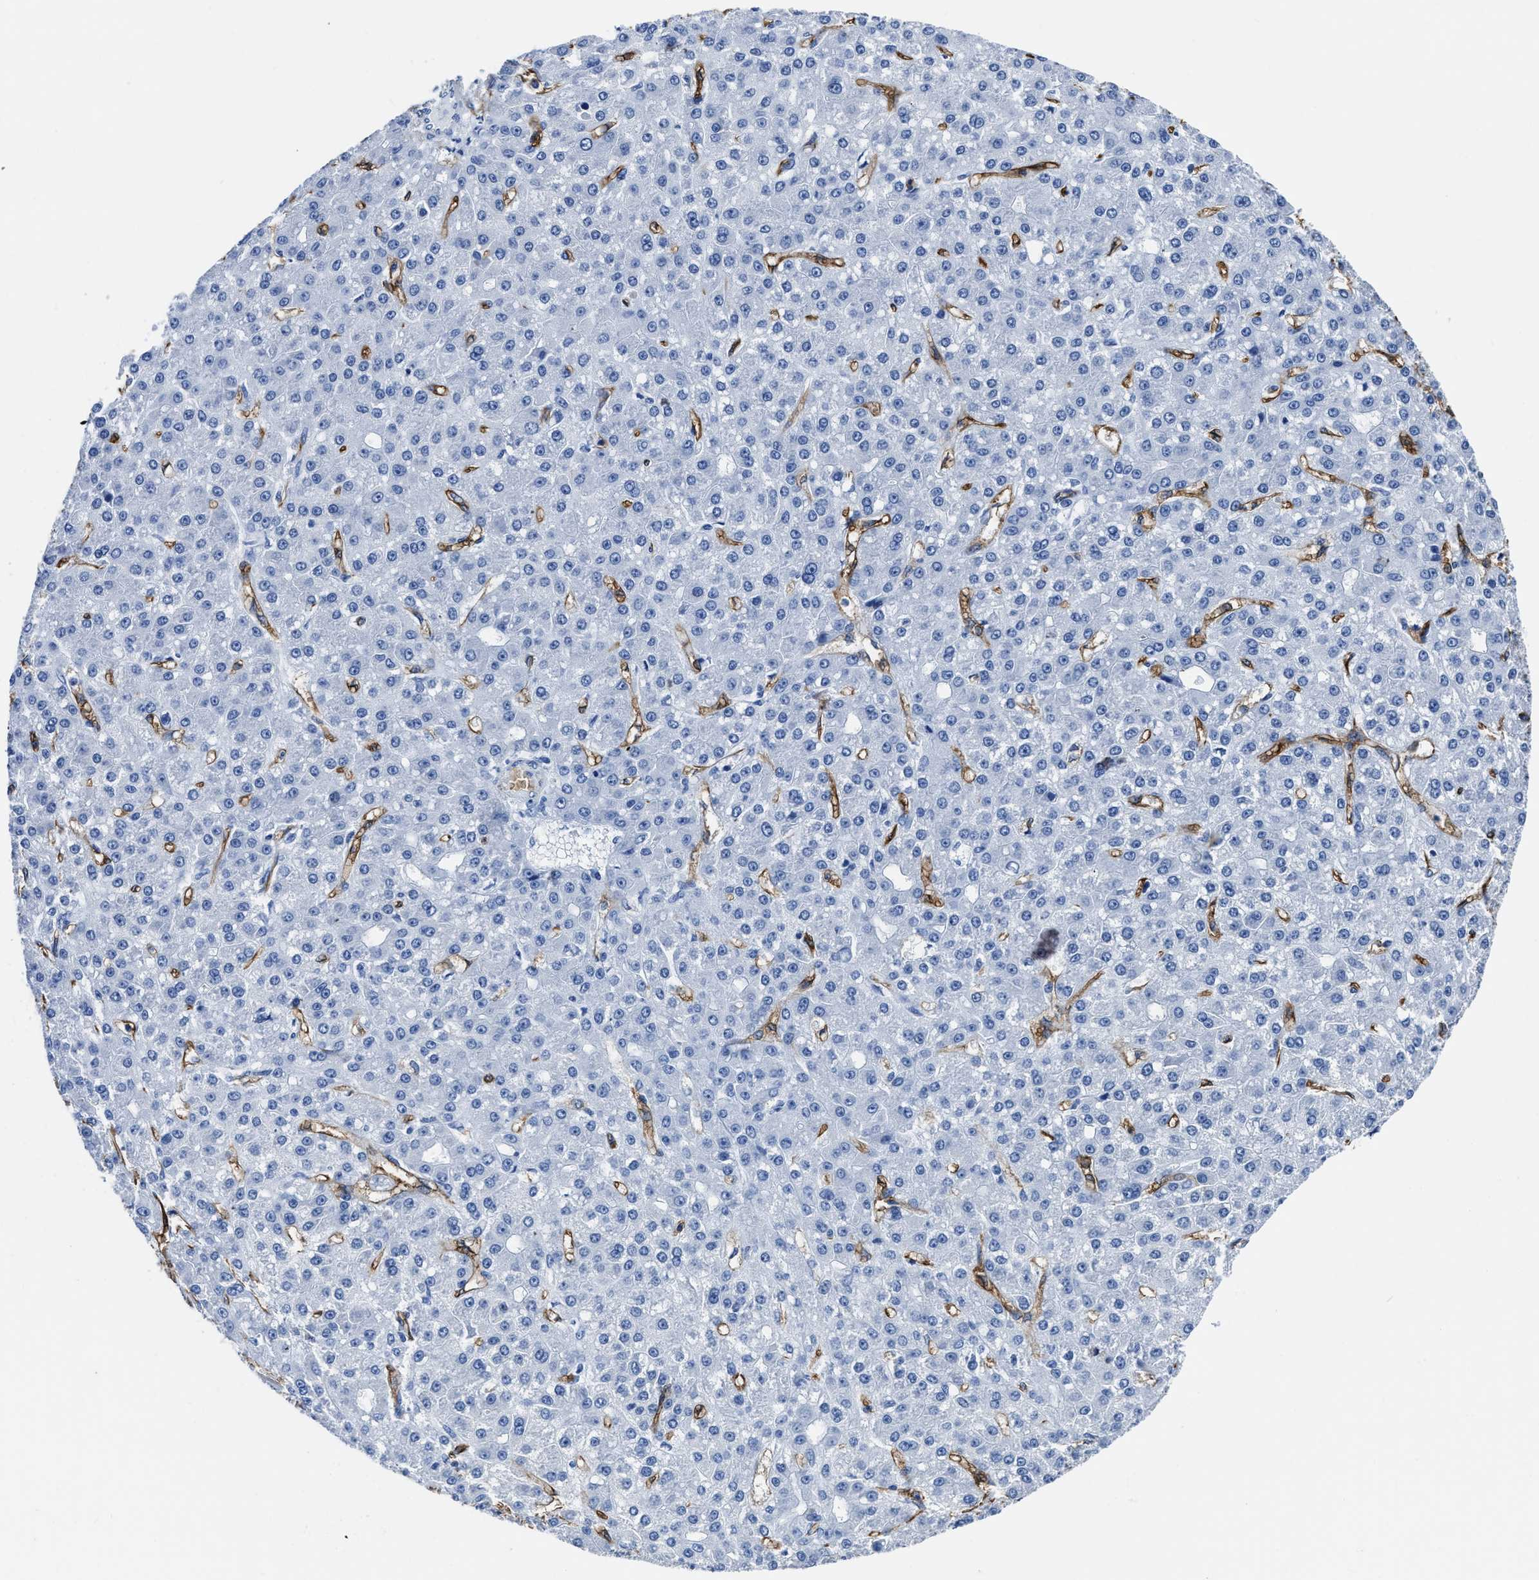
{"staining": {"intensity": "negative", "quantity": "none", "location": "none"}, "tissue": "liver cancer", "cell_type": "Tumor cells", "image_type": "cancer", "snomed": [{"axis": "morphology", "description": "Carcinoma, Hepatocellular, NOS"}, {"axis": "topography", "description": "Liver"}], "caption": "IHC image of neoplastic tissue: human liver hepatocellular carcinoma stained with DAB (3,3'-diaminobenzidine) shows no significant protein positivity in tumor cells. (Stains: DAB immunohistochemistry with hematoxylin counter stain, Microscopy: brightfield microscopy at high magnification).", "gene": "AQP1", "patient": {"sex": "male", "age": 67}}